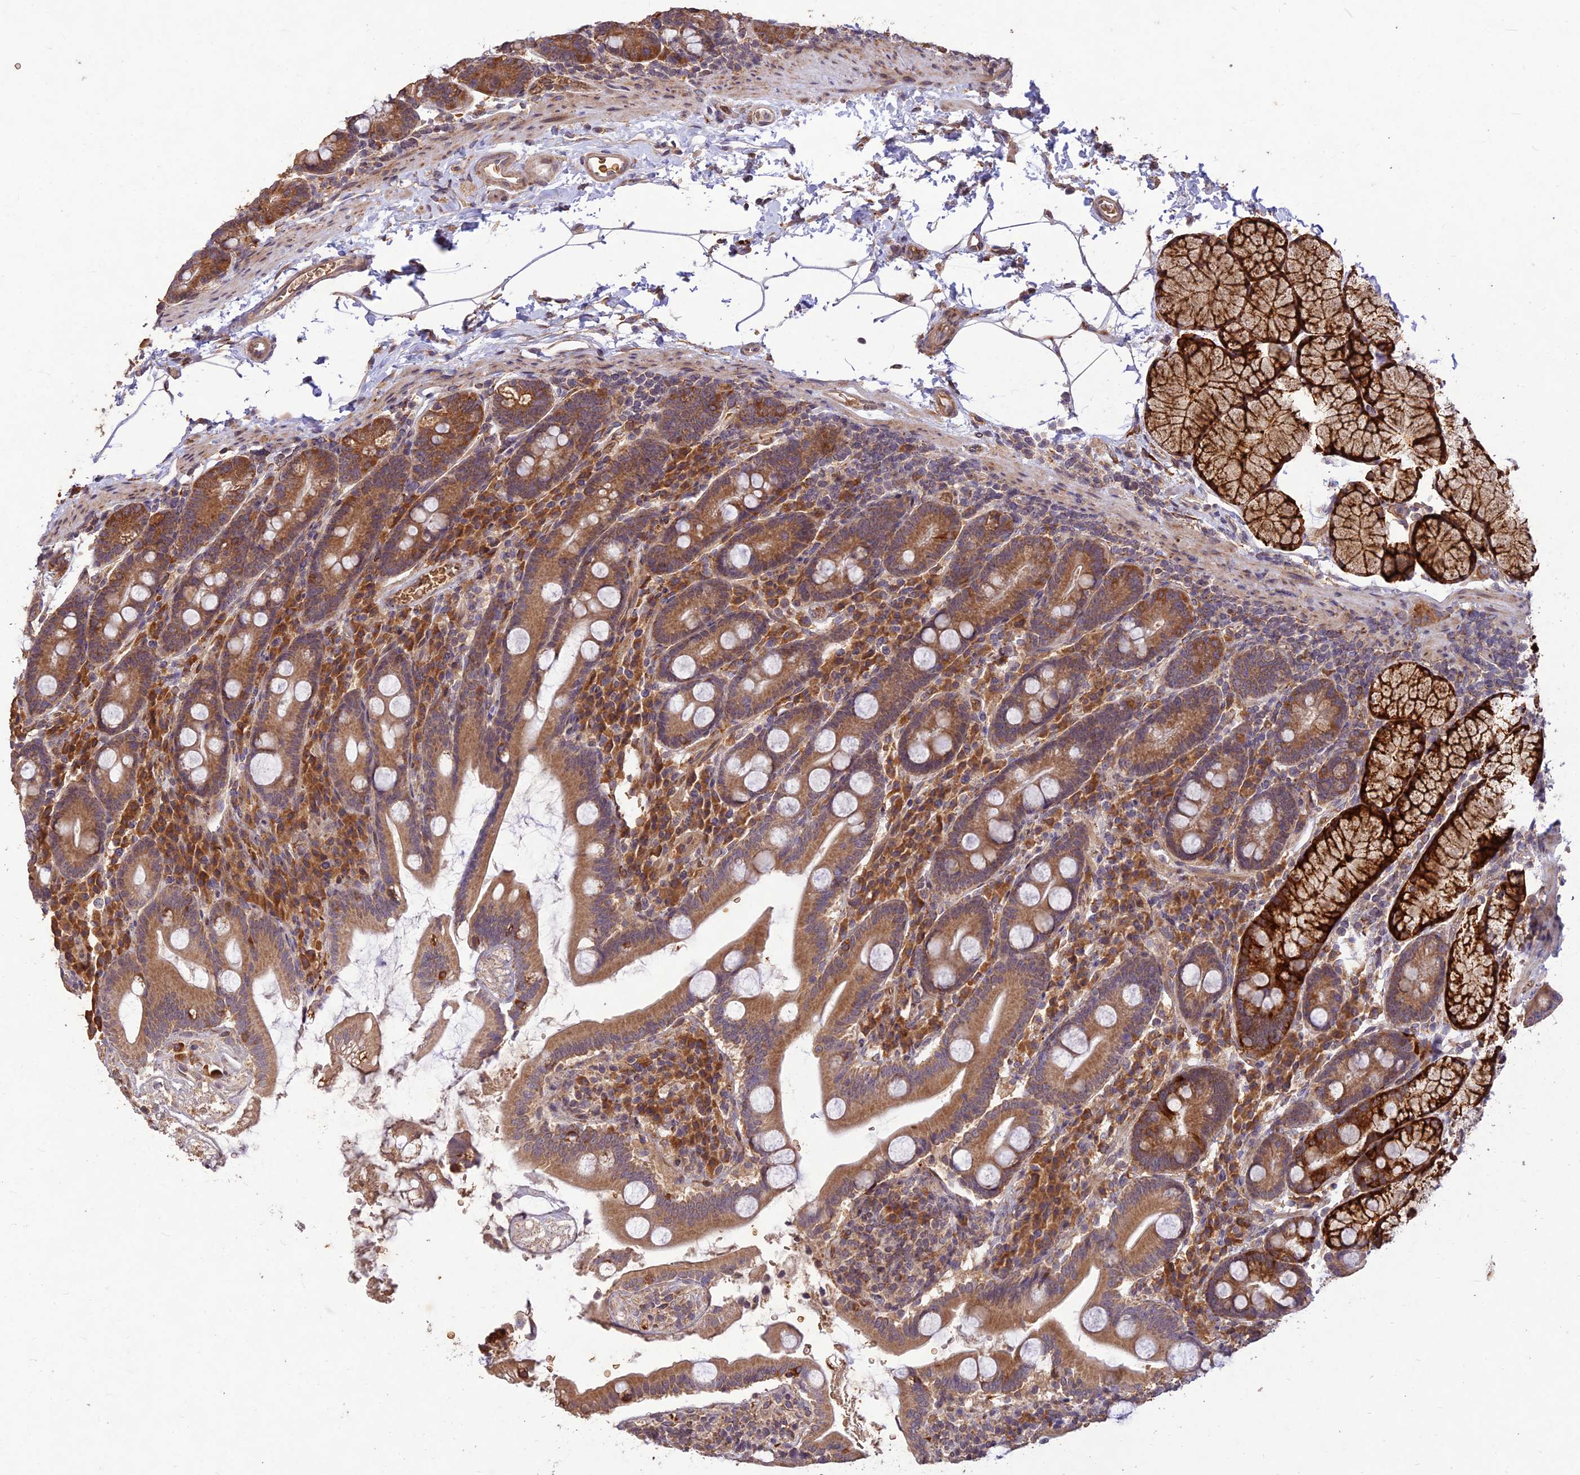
{"staining": {"intensity": "moderate", "quantity": ">75%", "location": "cytoplasmic/membranous"}, "tissue": "duodenum", "cell_type": "Glandular cells", "image_type": "normal", "snomed": [{"axis": "morphology", "description": "Normal tissue, NOS"}, {"axis": "topography", "description": "Duodenum"}], "caption": "Benign duodenum demonstrates moderate cytoplasmic/membranous positivity in about >75% of glandular cells, visualized by immunohistochemistry. The protein of interest is shown in brown color, while the nuclei are stained blue.", "gene": "PPP1R11", "patient": {"sex": "male", "age": 35}}